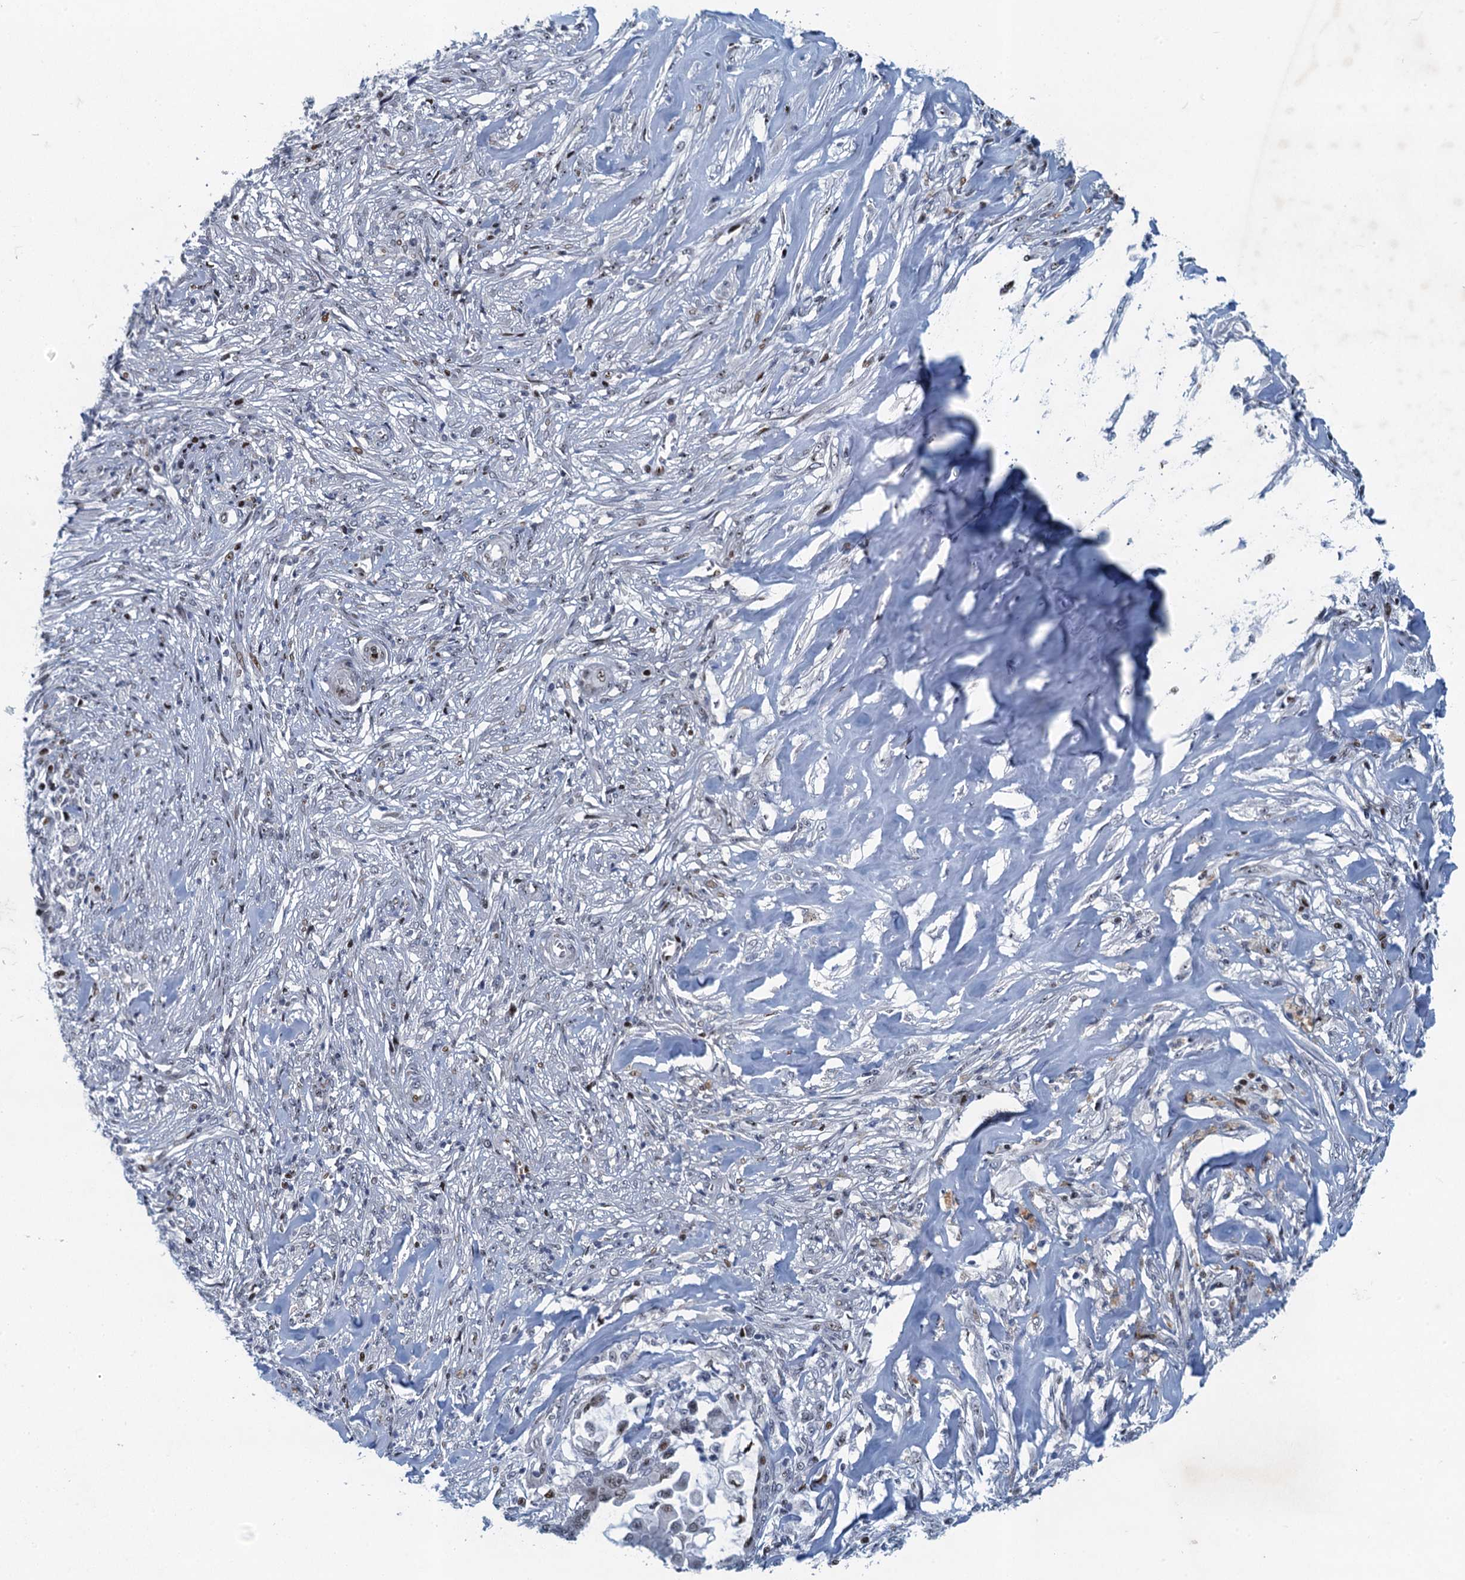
{"staining": {"intensity": "moderate", "quantity": "25%-75%", "location": "nuclear"}, "tissue": "endometrial cancer", "cell_type": "Tumor cells", "image_type": "cancer", "snomed": [{"axis": "morphology", "description": "Adenocarcinoma, NOS"}, {"axis": "topography", "description": "Endometrium"}], "caption": "The image demonstrates staining of endometrial cancer (adenocarcinoma), revealing moderate nuclear protein positivity (brown color) within tumor cells.", "gene": "ANKRD13D", "patient": {"sex": "female", "age": 86}}